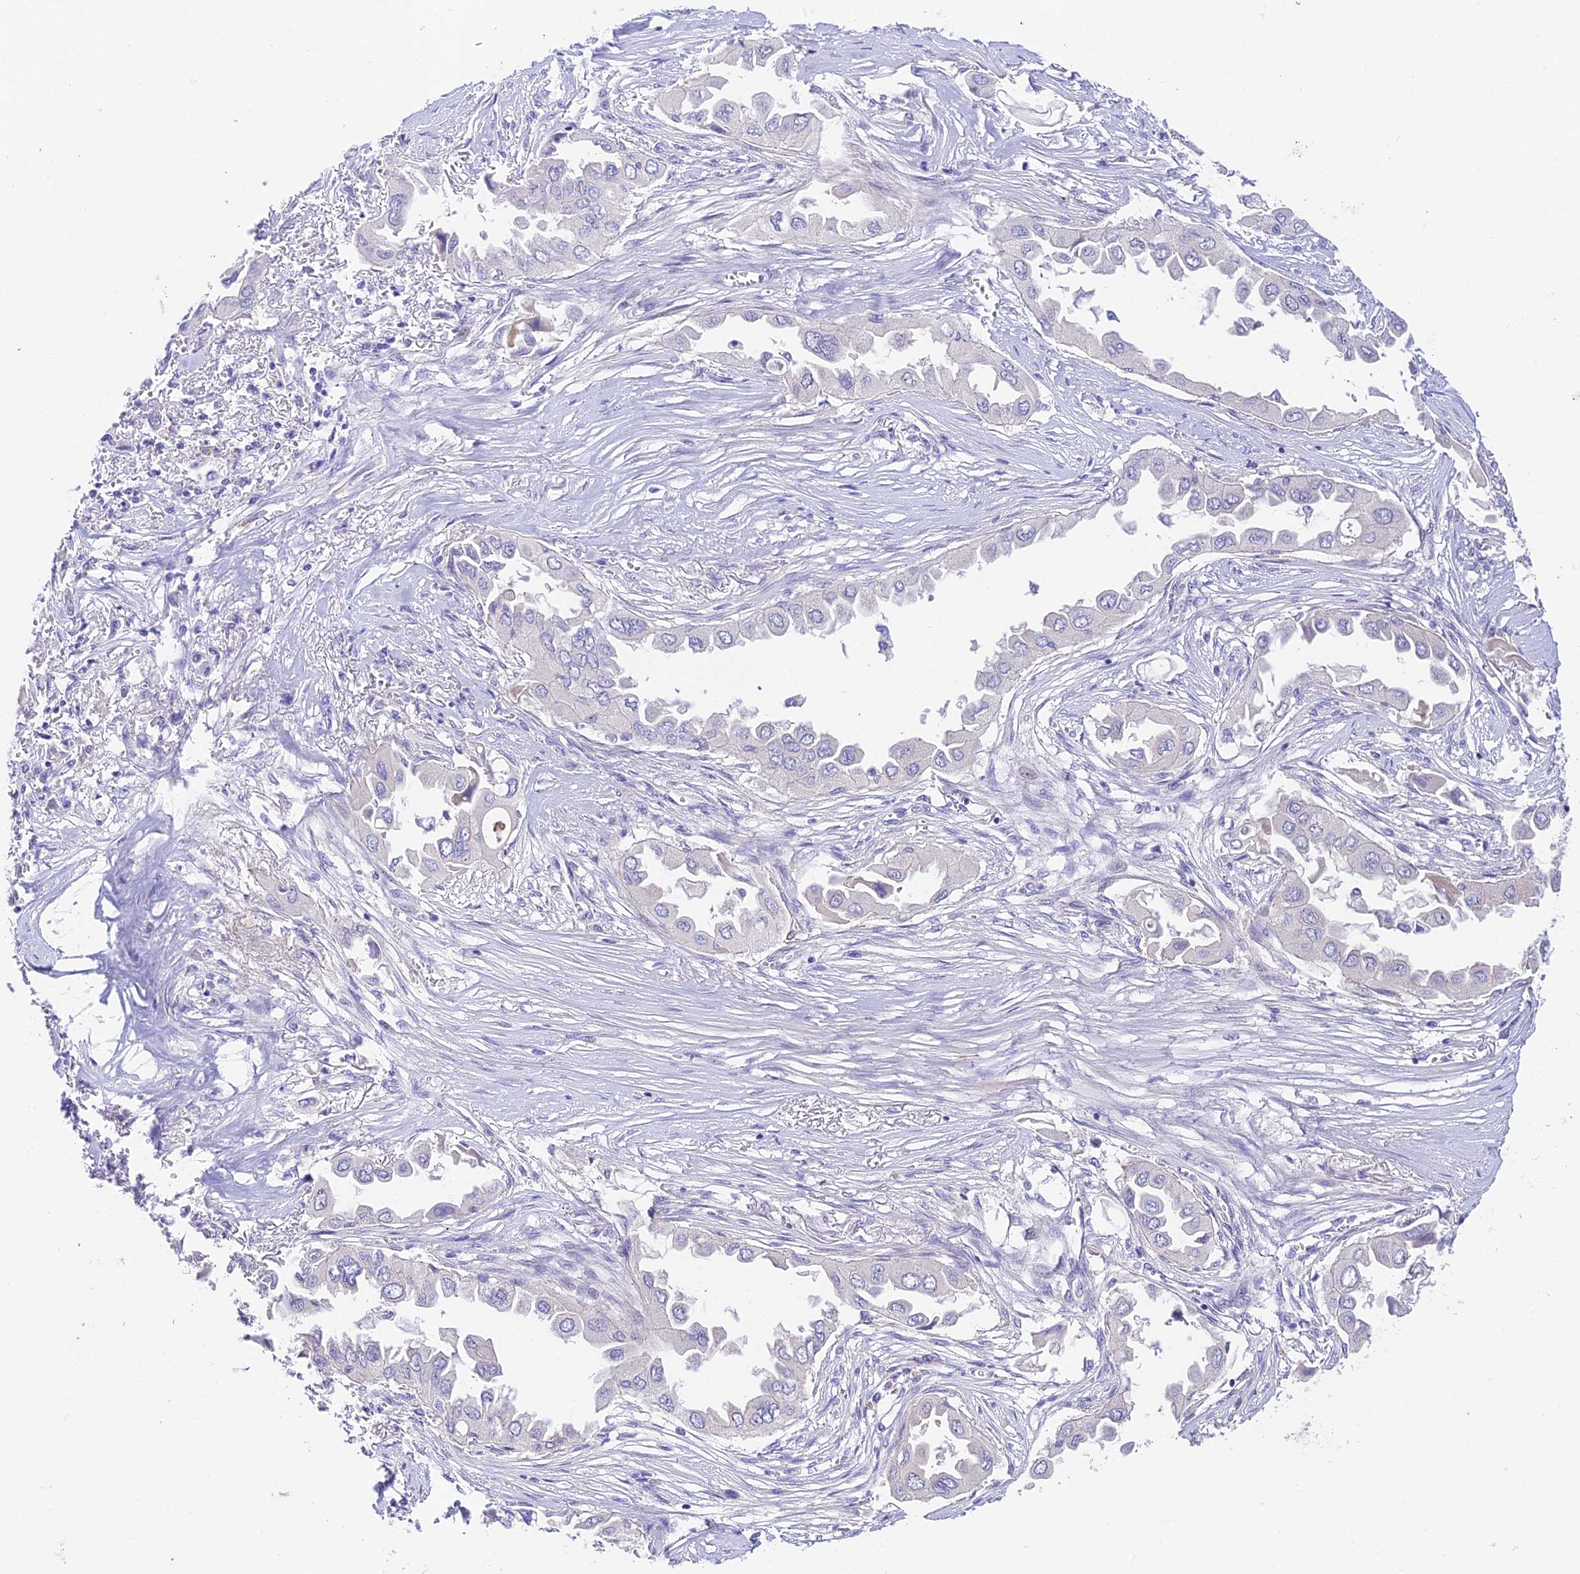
{"staining": {"intensity": "negative", "quantity": "none", "location": "none"}, "tissue": "lung cancer", "cell_type": "Tumor cells", "image_type": "cancer", "snomed": [{"axis": "morphology", "description": "Adenocarcinoma, NOS"}, {"axis": "topography", "description": "Lung"}], "caption": "The image shows no significant staining in tumor cells of lung cancer (adenocarcinoma).", "gene": "DUSP29", "patient": {"sex": "female", "age": 76}}